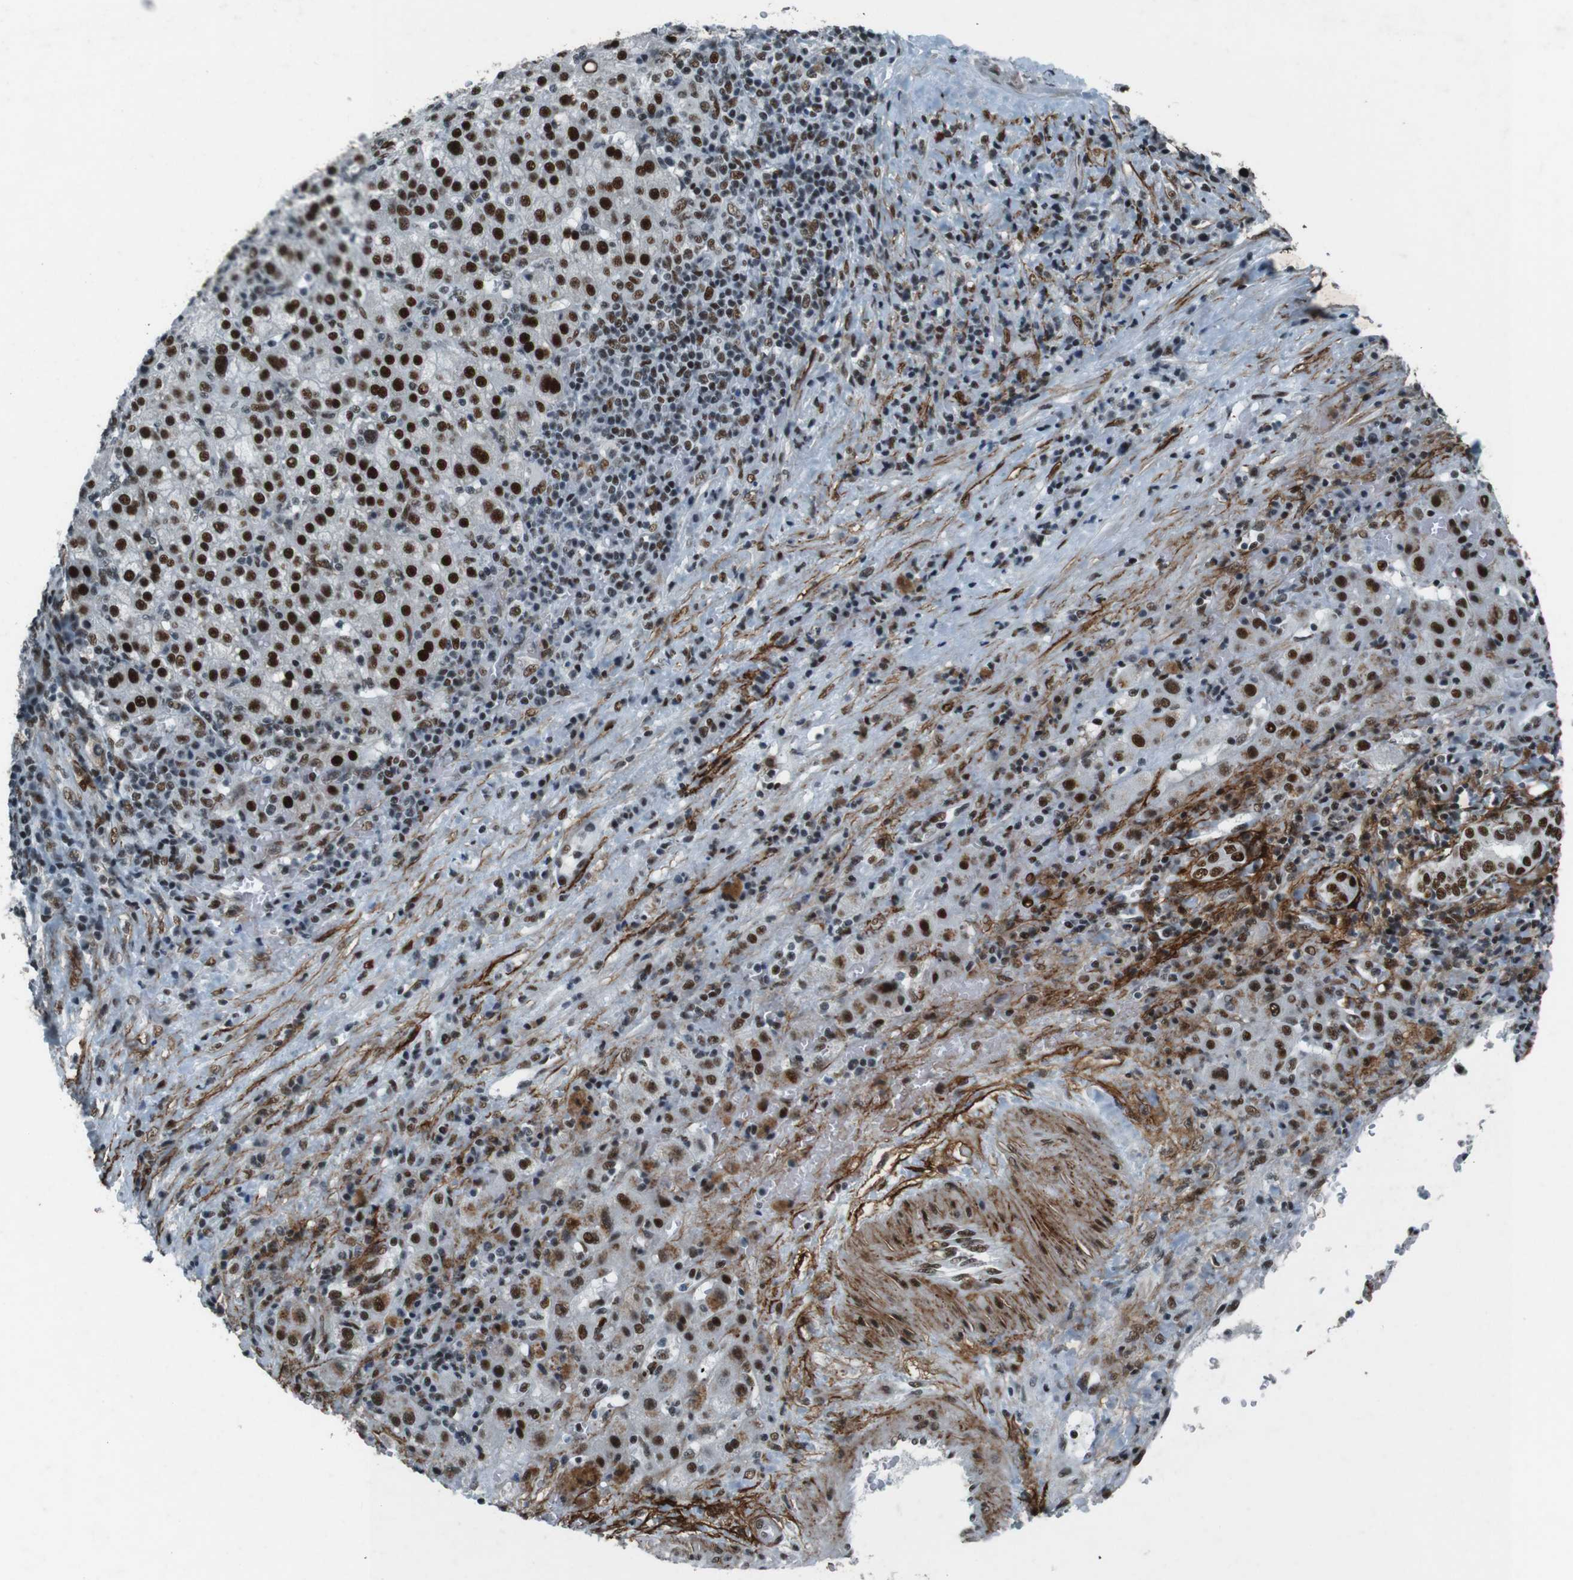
{"staining": {"intensity": "strong", "quantity": ">75%", "location": "nuclear"}, "tissue": "liver cancer", "cell_type": "Tumor cells", "image_type": "cancer", "snomed": [{"axis": "morphology", "description": "Carcinoma, Hepatocellular, NOS"}, {"axis": "topography", "description": "Liver"}], "caption": "Protein analysis of liver hepatocellular carcinoma tissue demonstrates strong nuclear staining in about >75% of tumor cells.", "gene": "HEXIM1", "patient": {"sex": "female", "age": 58}}